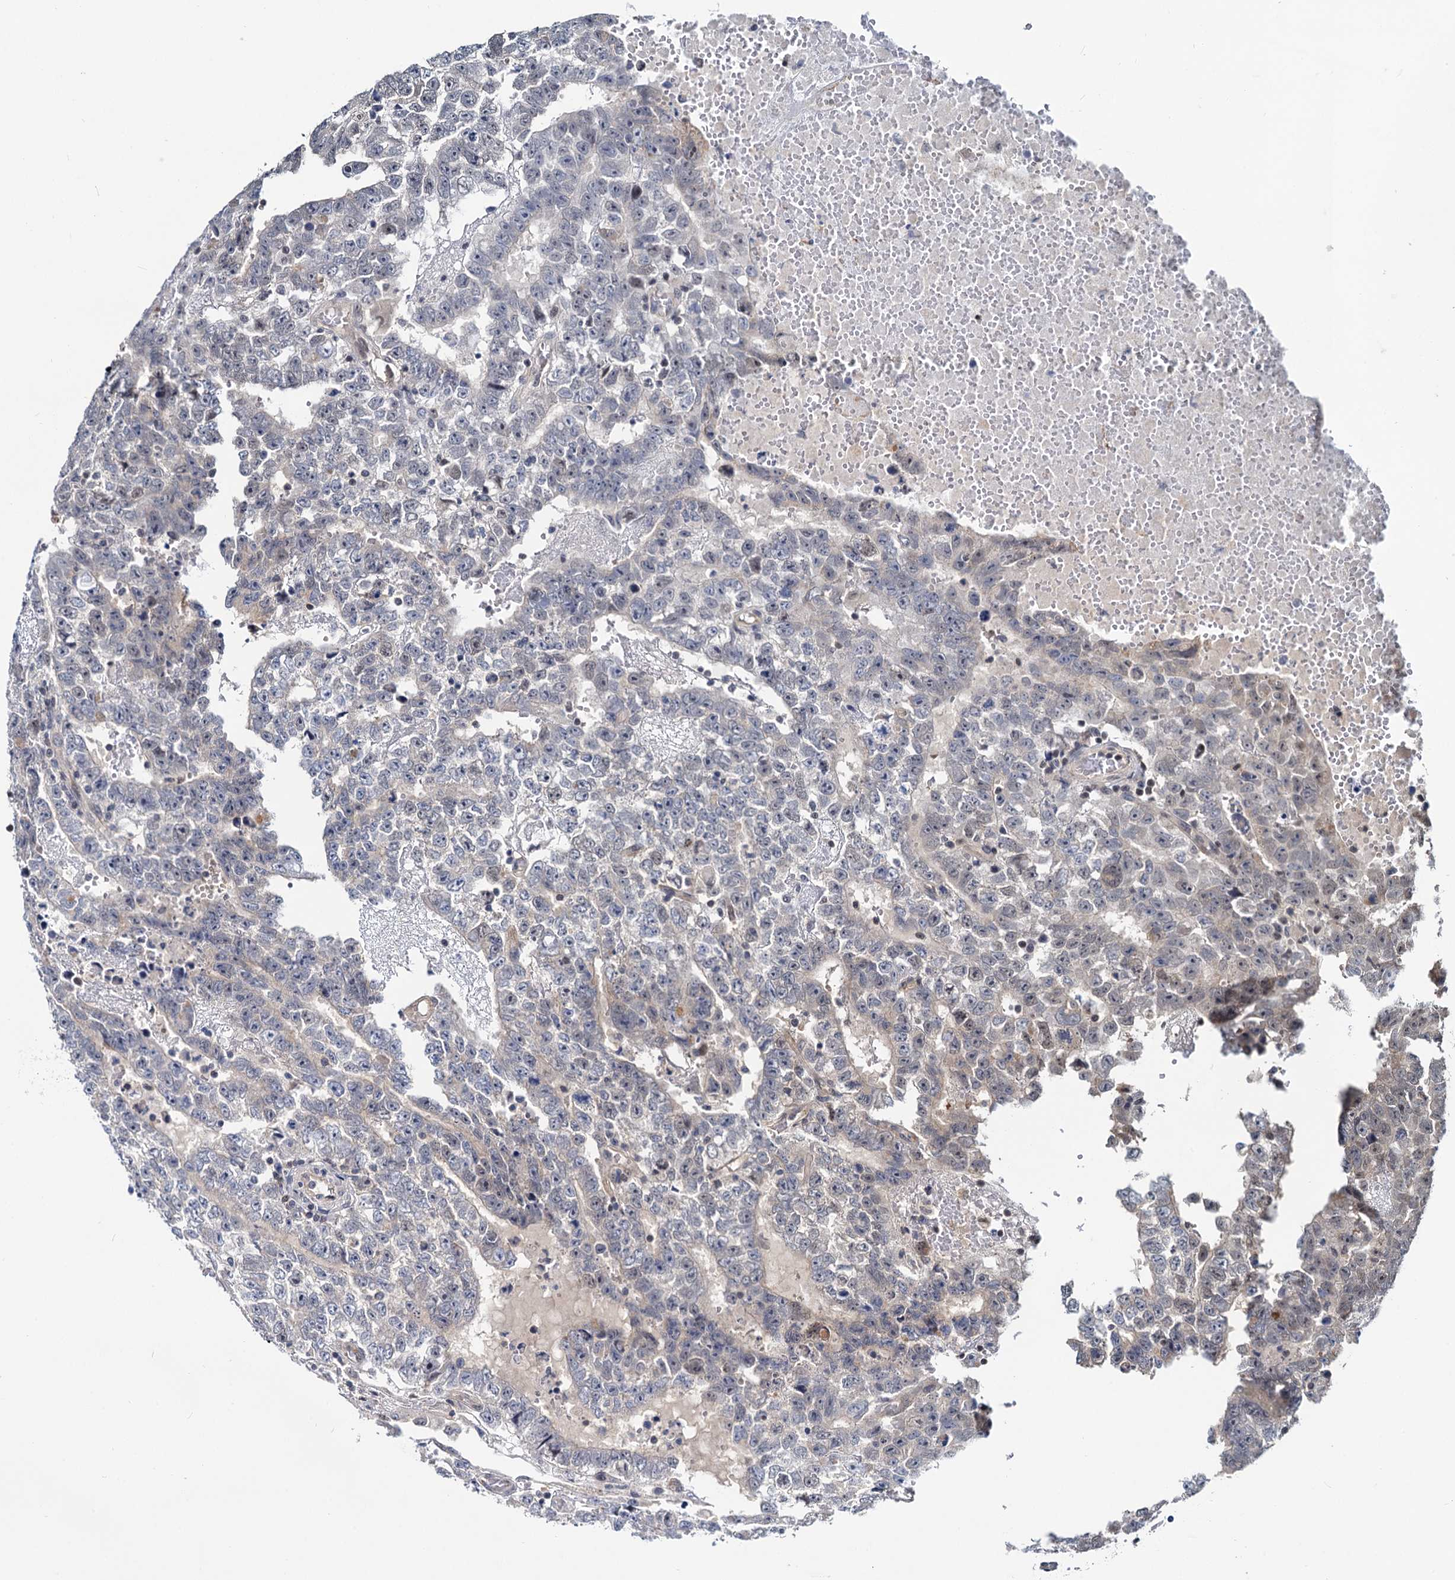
{"staining": {"intensity": "weak", "quantity": "<25%", "location": "nuclear"}, "tissue": "testis cancer", "cell_type": "Tumor cells", "image_type": "cancer", "snomed": [{"axis": "morphology", "description": "Carcinoma, Embryonal, NOS"}, {"axis": "topography", "description": "Testis"}], "caption": "Immunohistochemistry photomicrograph of testis cancer stained for a protein (brown), which shows no positivity in tumor cells.", "gene": "UBLCP1", "patient": {"sex": "male", "age": 25}}